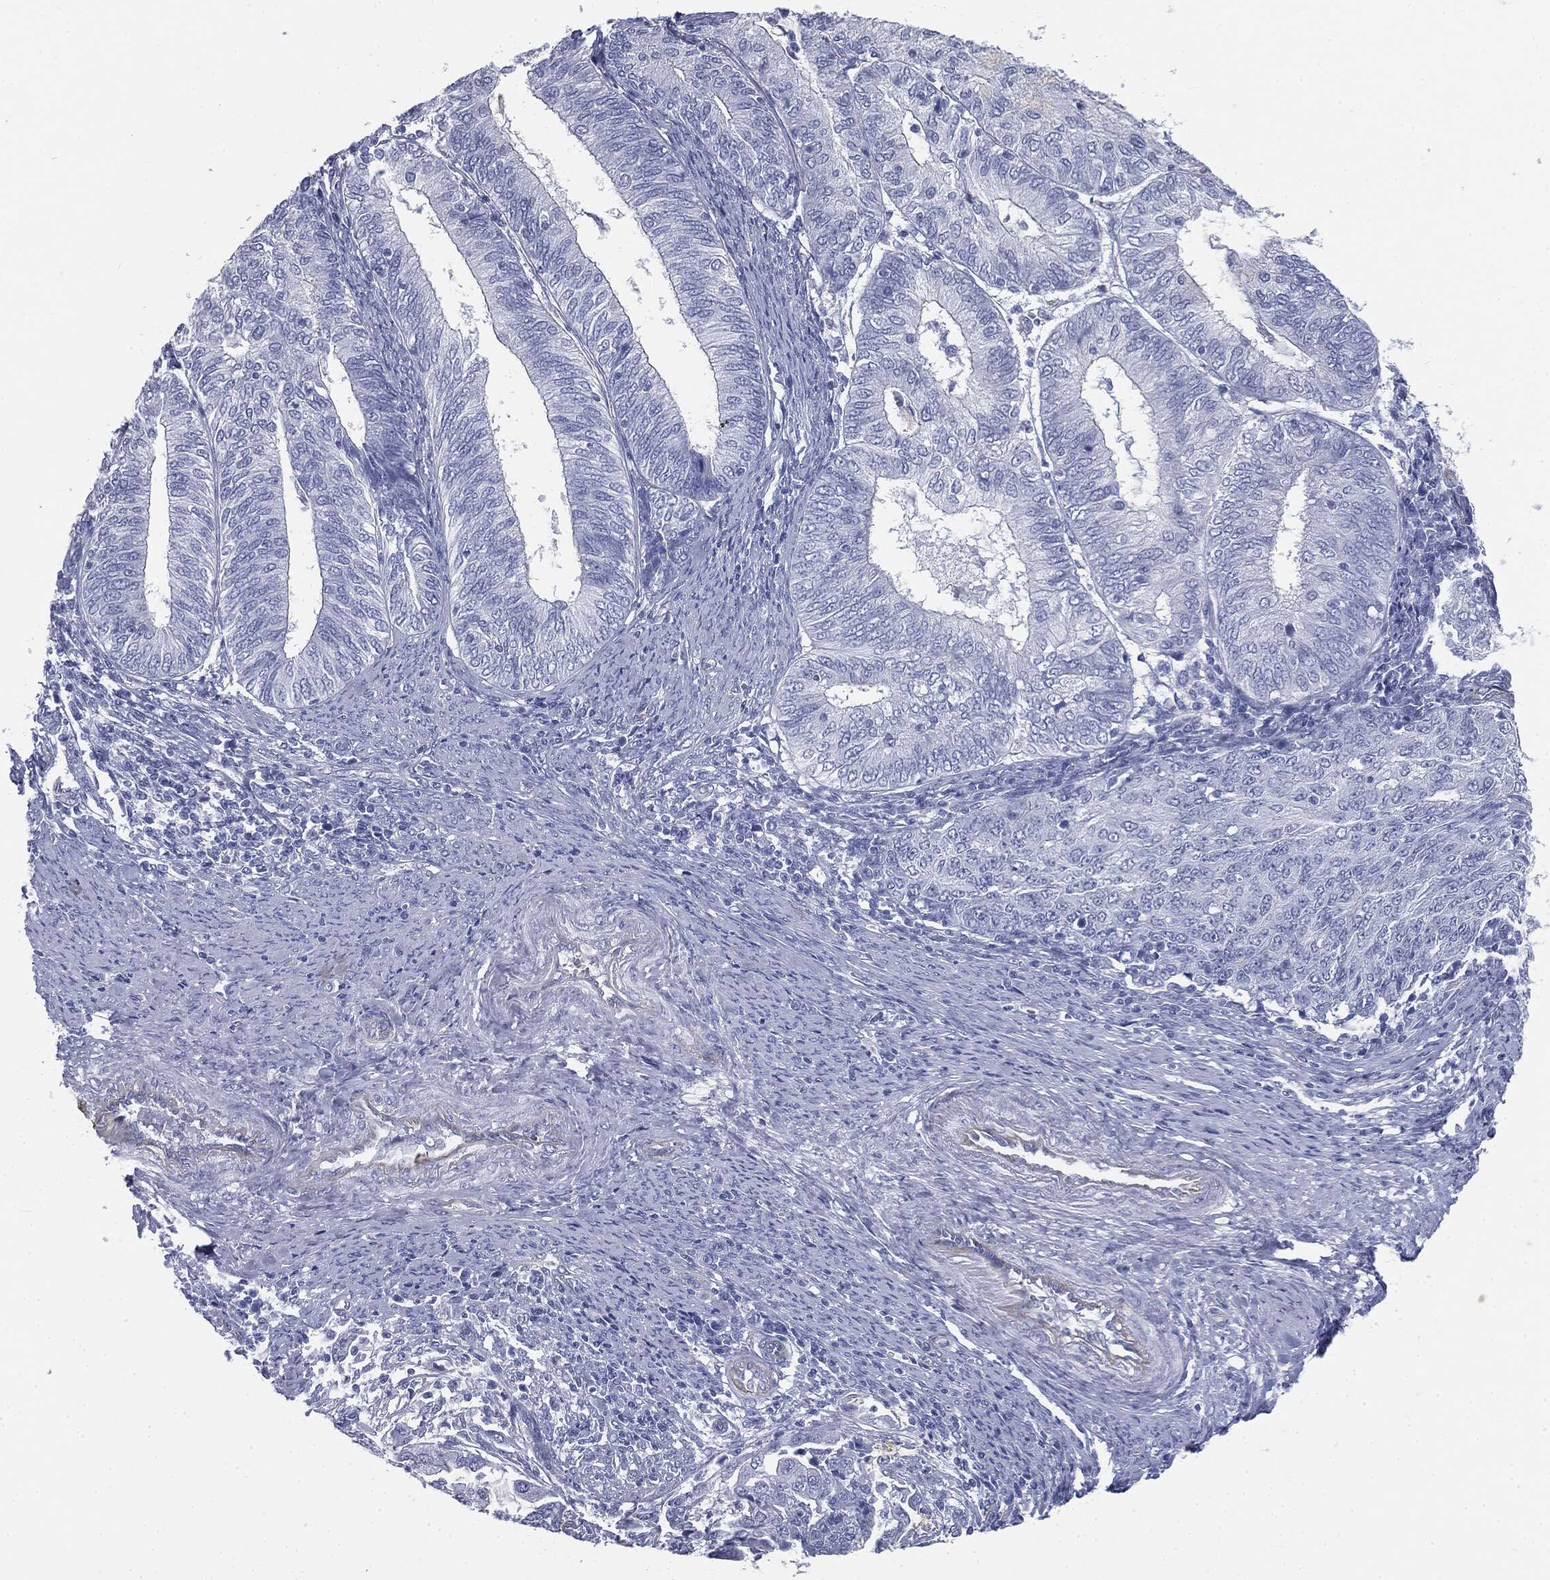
{"staining": {"intensity": "negative", "quantity": "none", "location": "none"}, "tissue": "endometrial cancer", "cell_type": "Tumor cells", "image_type": "cancer", "snomed": [{"axis": "morphology", "description": "Adenocarcinoma, NOS"}, {"axis": "topography", "description": "Endometrium"}], "caption": "Photomicrograph shows no significant protein positivity in tumor cells of endometrial cancer (adenocarcinoma).", "gene": "MUC5AC", "patient": {"sex": "female", "age": 82}}